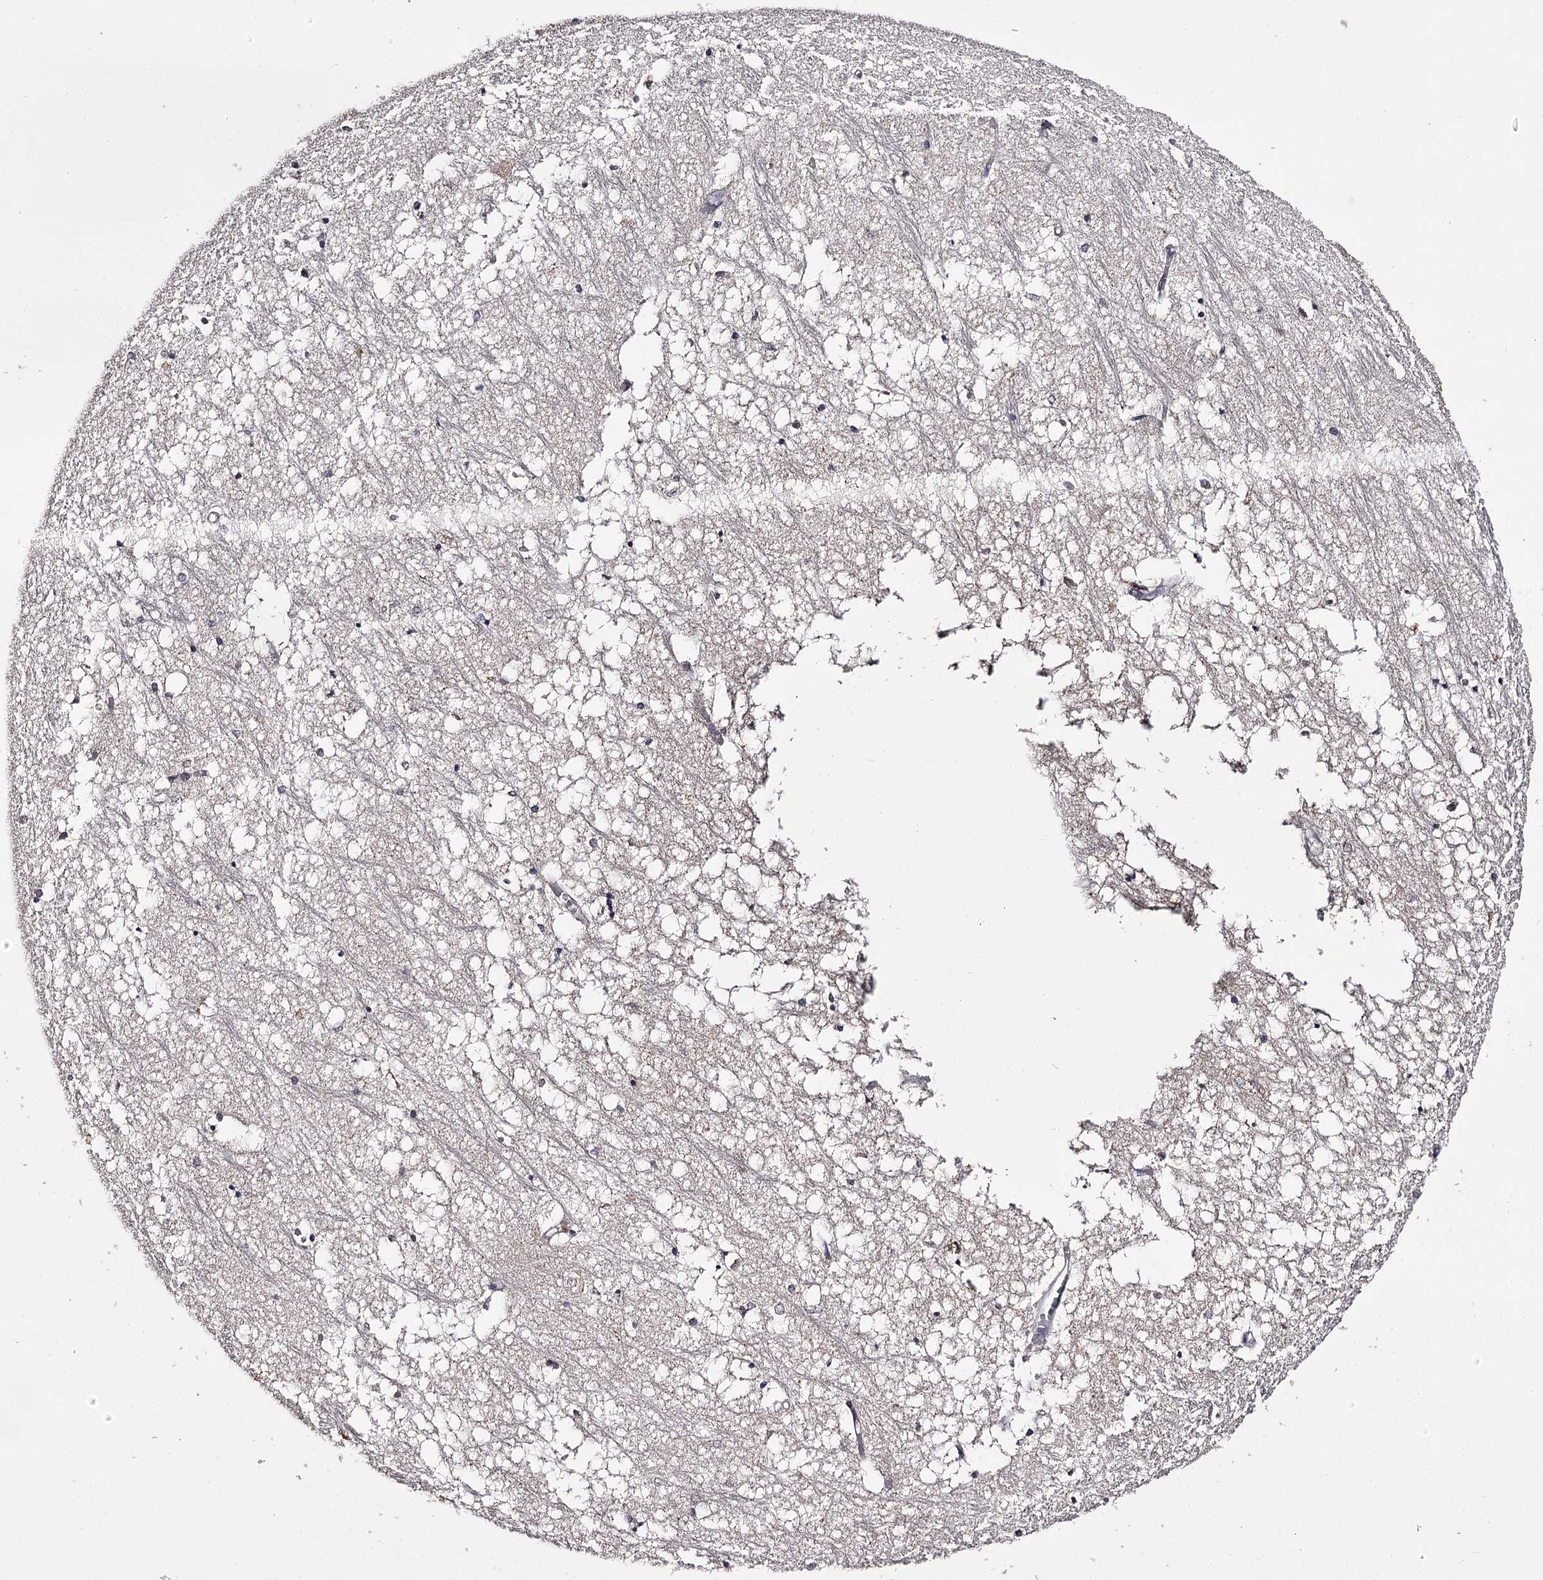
{"staining": {"intensity": "negative", "quantity": "none", "location": "none"}, "tissue": "hippocampus", "cell_type": "Glial cells", "image_type": "normal", "snomed": [{"axis": "morphology", "description": "Normal tissue, NOS"}, {"axis": "topography", "description": "Hippocampus"}], "caption": "This photomicrograph is of benign hippocampus stained with IHC to label a protein in brown with the nuclei are counter-stained blue. There is no staining in glial cells.", "gene": "SLC32A1", "patient": {"sex": "male", "age": 70}}